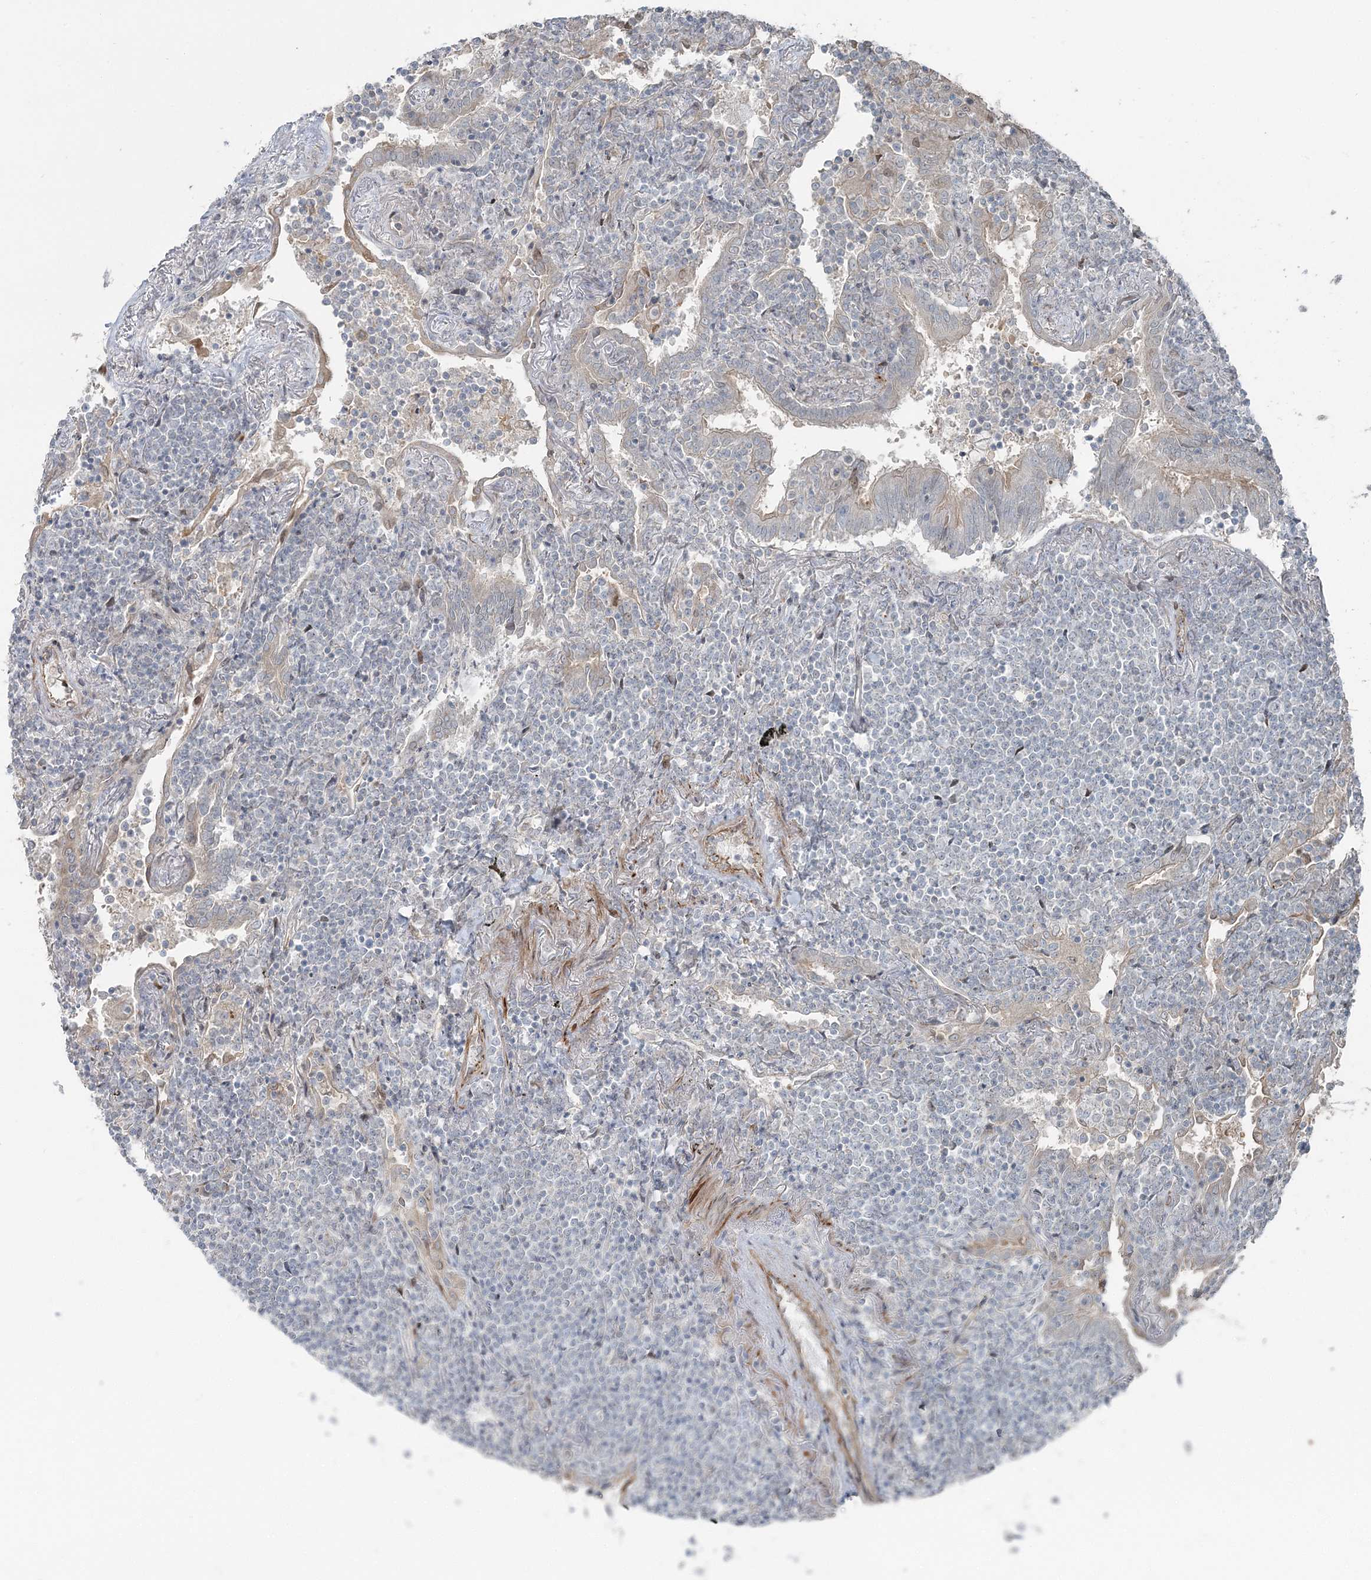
{"staining": {"intensity": "negative", "quantity": "none", "location": "none"}, "tissue": "lymphoma", "cell_type": "Tumor cells", "image_type": "cancer", "snomed": [{"axis": "morphology", "description": "Malignant lymphoma, non-Hodgkin's type, Low grade"}, {"axis": "topography", "description": "Lung"}], "caption": "Human lymphoma stained for a protein using immunohistochemistry (IHC) shows no staining in tumor cells.", "gene": "FBXL17", "patient": {"sex": "female", "age": 71}}